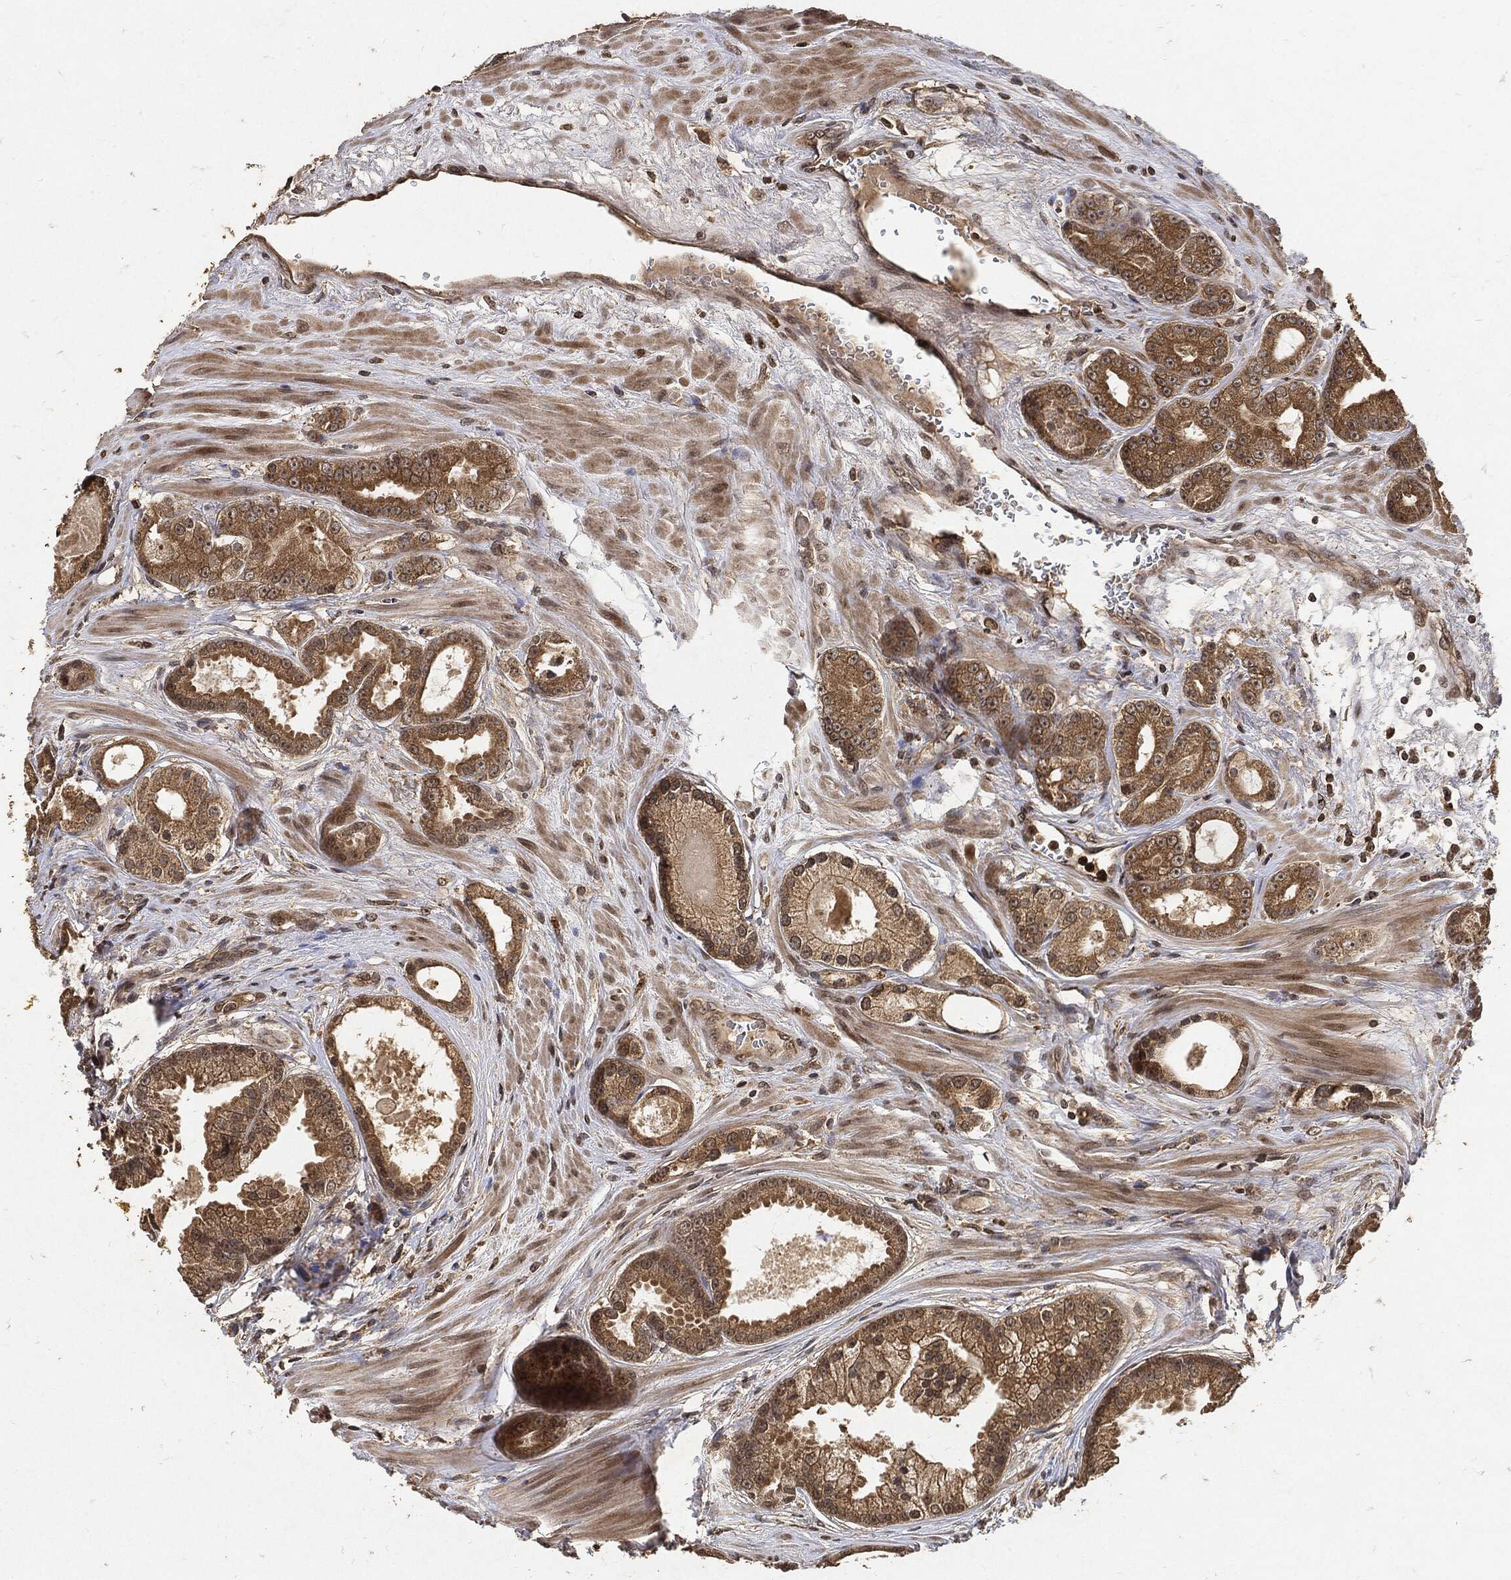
{"staining": {"intensity": "strong", "quantity": ">75%", "location": "cytoplasmic/membranous"}, "tissue": "prostate cancer", "cell_type": "Tumor cells", "image_type": "cancer", "snomed": [{"axis": "morphology", "description": "Adenocarcinoma, NOS"}, {"axis": "topography", "description": "Prostate"}], "caption": "Immunohistochemistry (IHC) staining of prostate cancer, which exhibits high levels of strong cytoplasmic/membranous positivity in approximately >75% of tumor cells indicating strong cytoplasmic/membranous protein staining. The staining was performed using DAB (brown) for protein detection and nuclei were counterstained in hematoxylin (blue).", "gene": "ZNF226", "patient": {"sex": "male", "age": 61}}